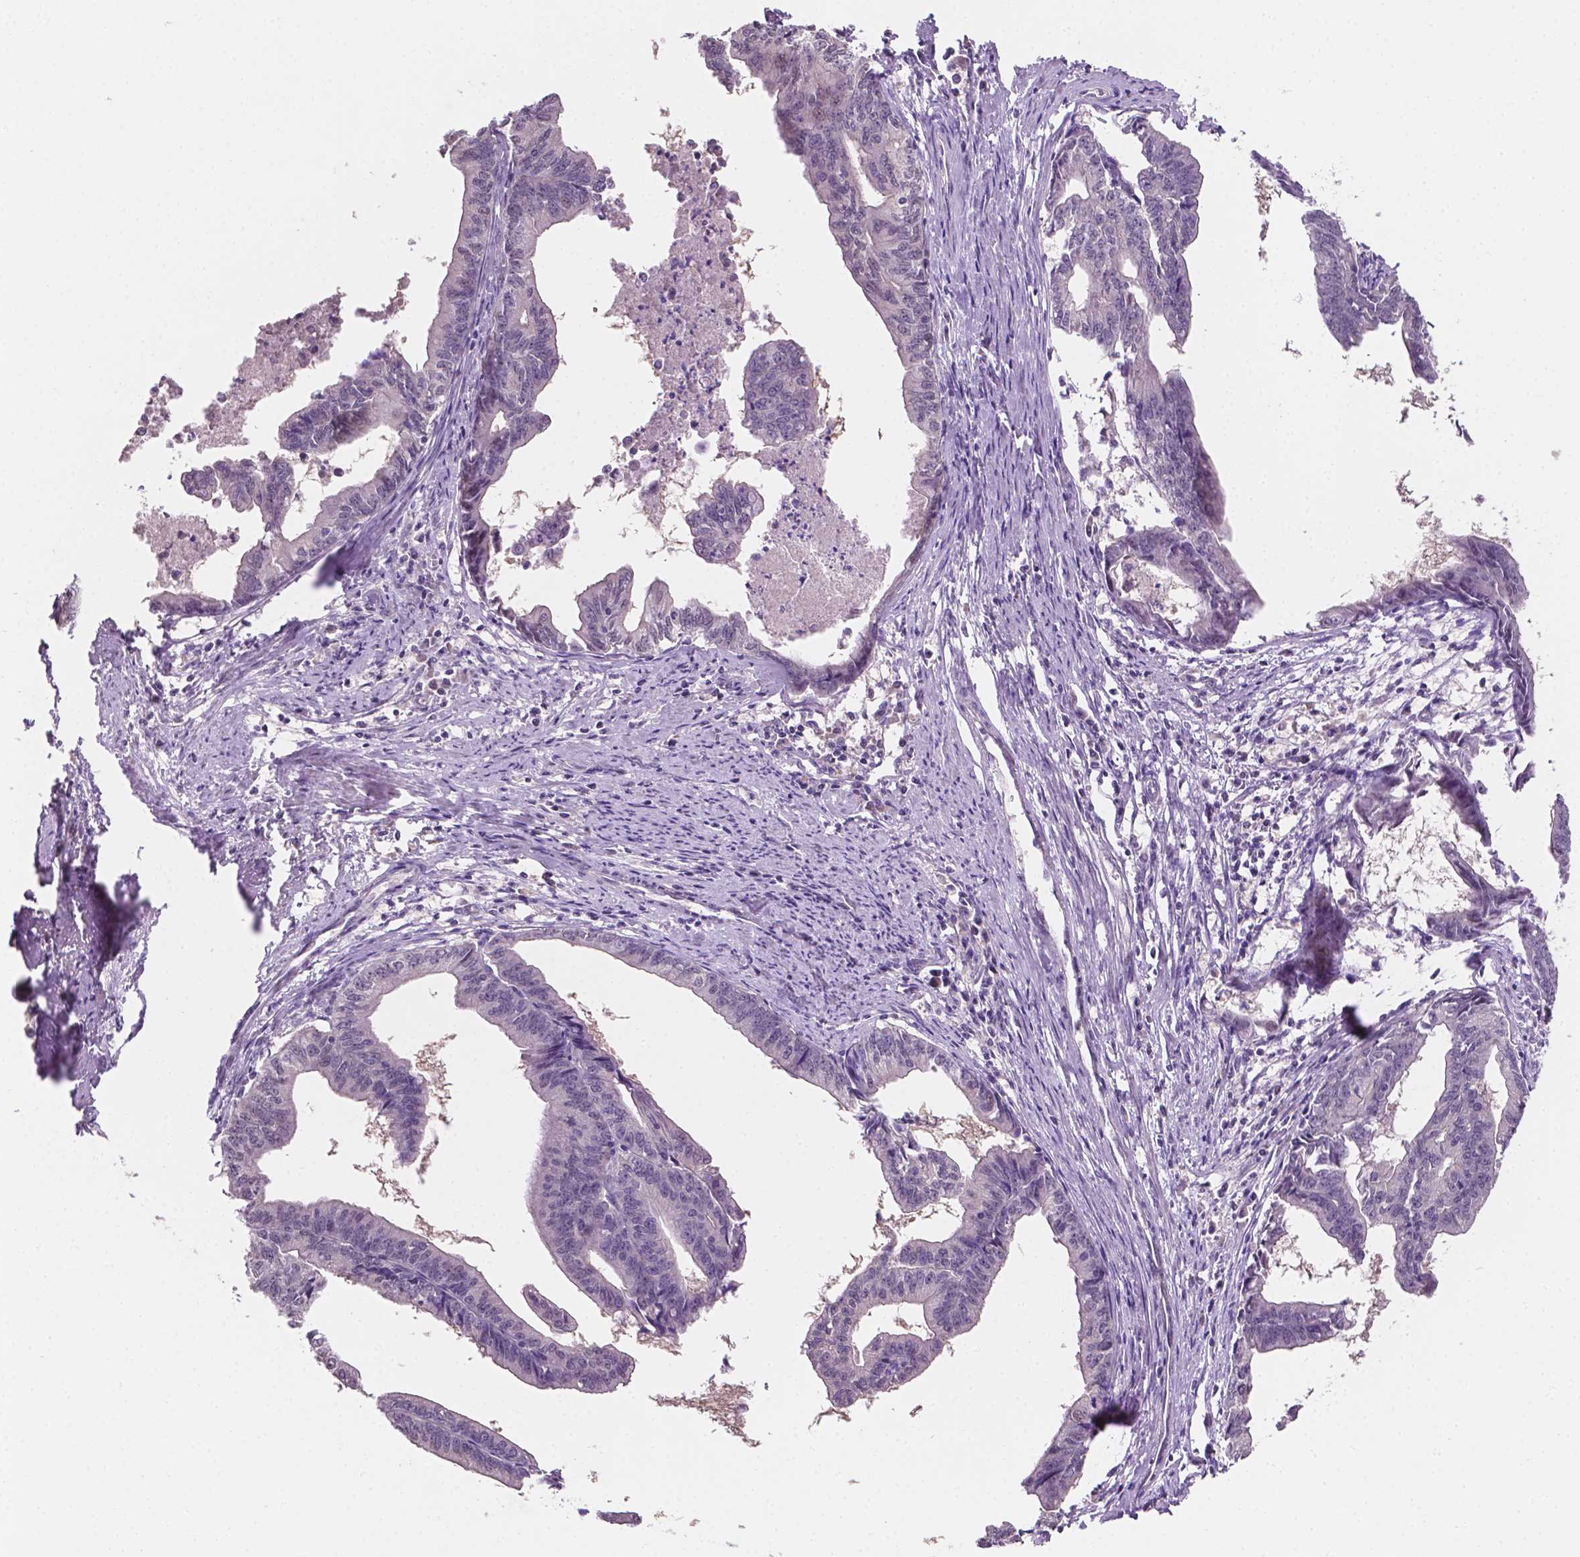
{"staining": {"intensity": "negative", "quantity": "none", "location": "none"}, "tissue": "endometrial cancer", "cell_type": "Tumor cells", "image_type": "cancer", "snomed": [{"axis": "morphology", "description": "Adenocarcinoma, NOS"}, {"axis": "topography", "description": "Endometrium"}], "caption": "Immunohistochemistry image of endometrial cancer stained for a protein (brown), which displays no expression in tumor cells.", "gene": "MROH6", "patient": {"sex": "female", "age": 65}}